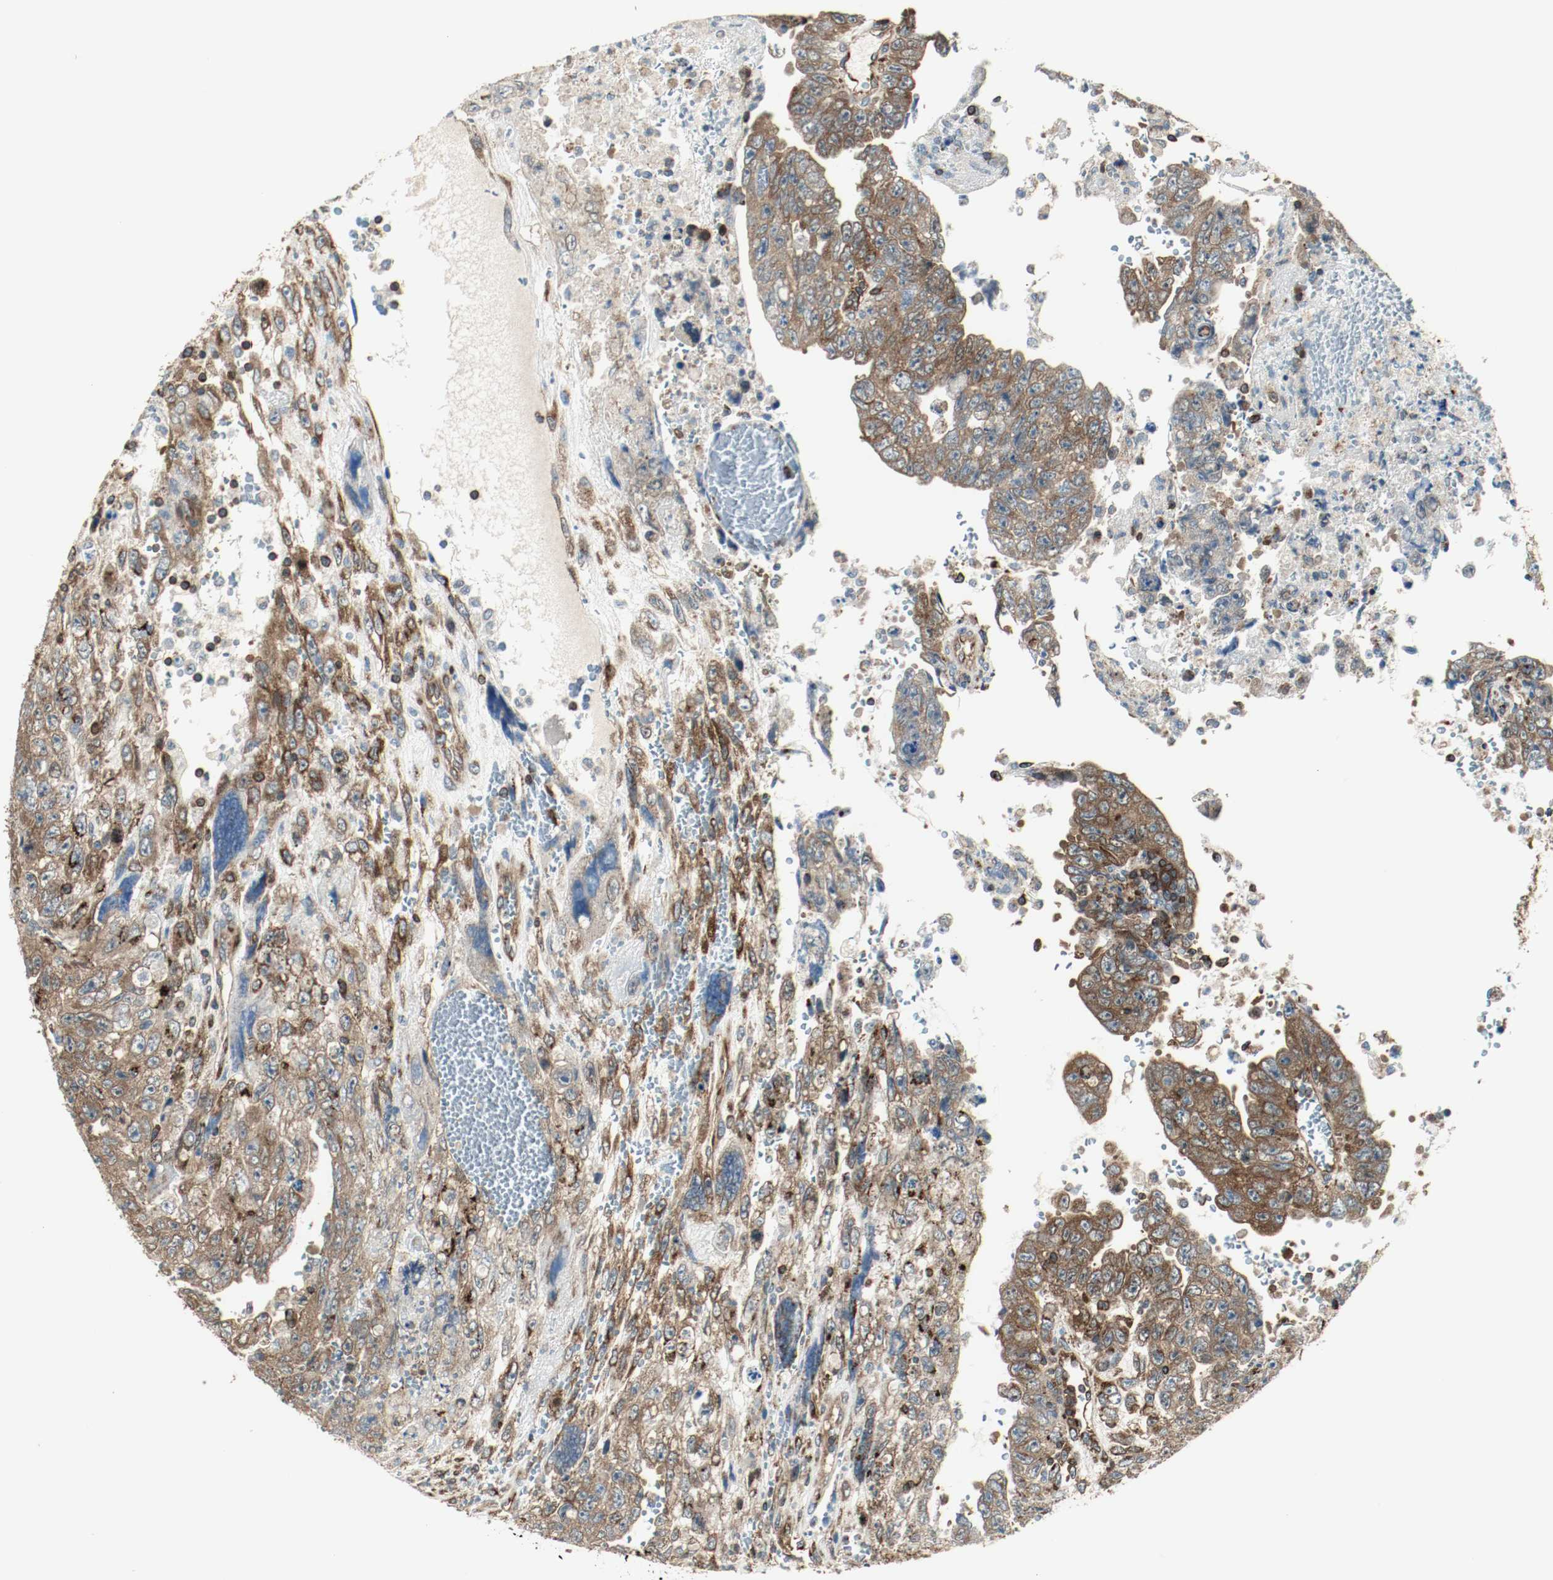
{"staining": {"intensity": "strong", "quantity": ">75%", "location": "cytoplasmic/membranous"}, "tissue": "testis cancer", "cell_type": "Tumor cells", "image_type": "cancer", "snomed": [{"axis": "morphology", "description": "Carcinoma, Embryonal, NOS"}, {"axis": "topography", "description": "Testis"}], "caption": "Immunohistochemical staining of human testis embryonal carcinoma reveals high levels of strong cytoplasmic/membranous protein staining in about >75% of tumor cells.", "gene": "PLCG1", "patient": {"sex": "male", "age": 28}}